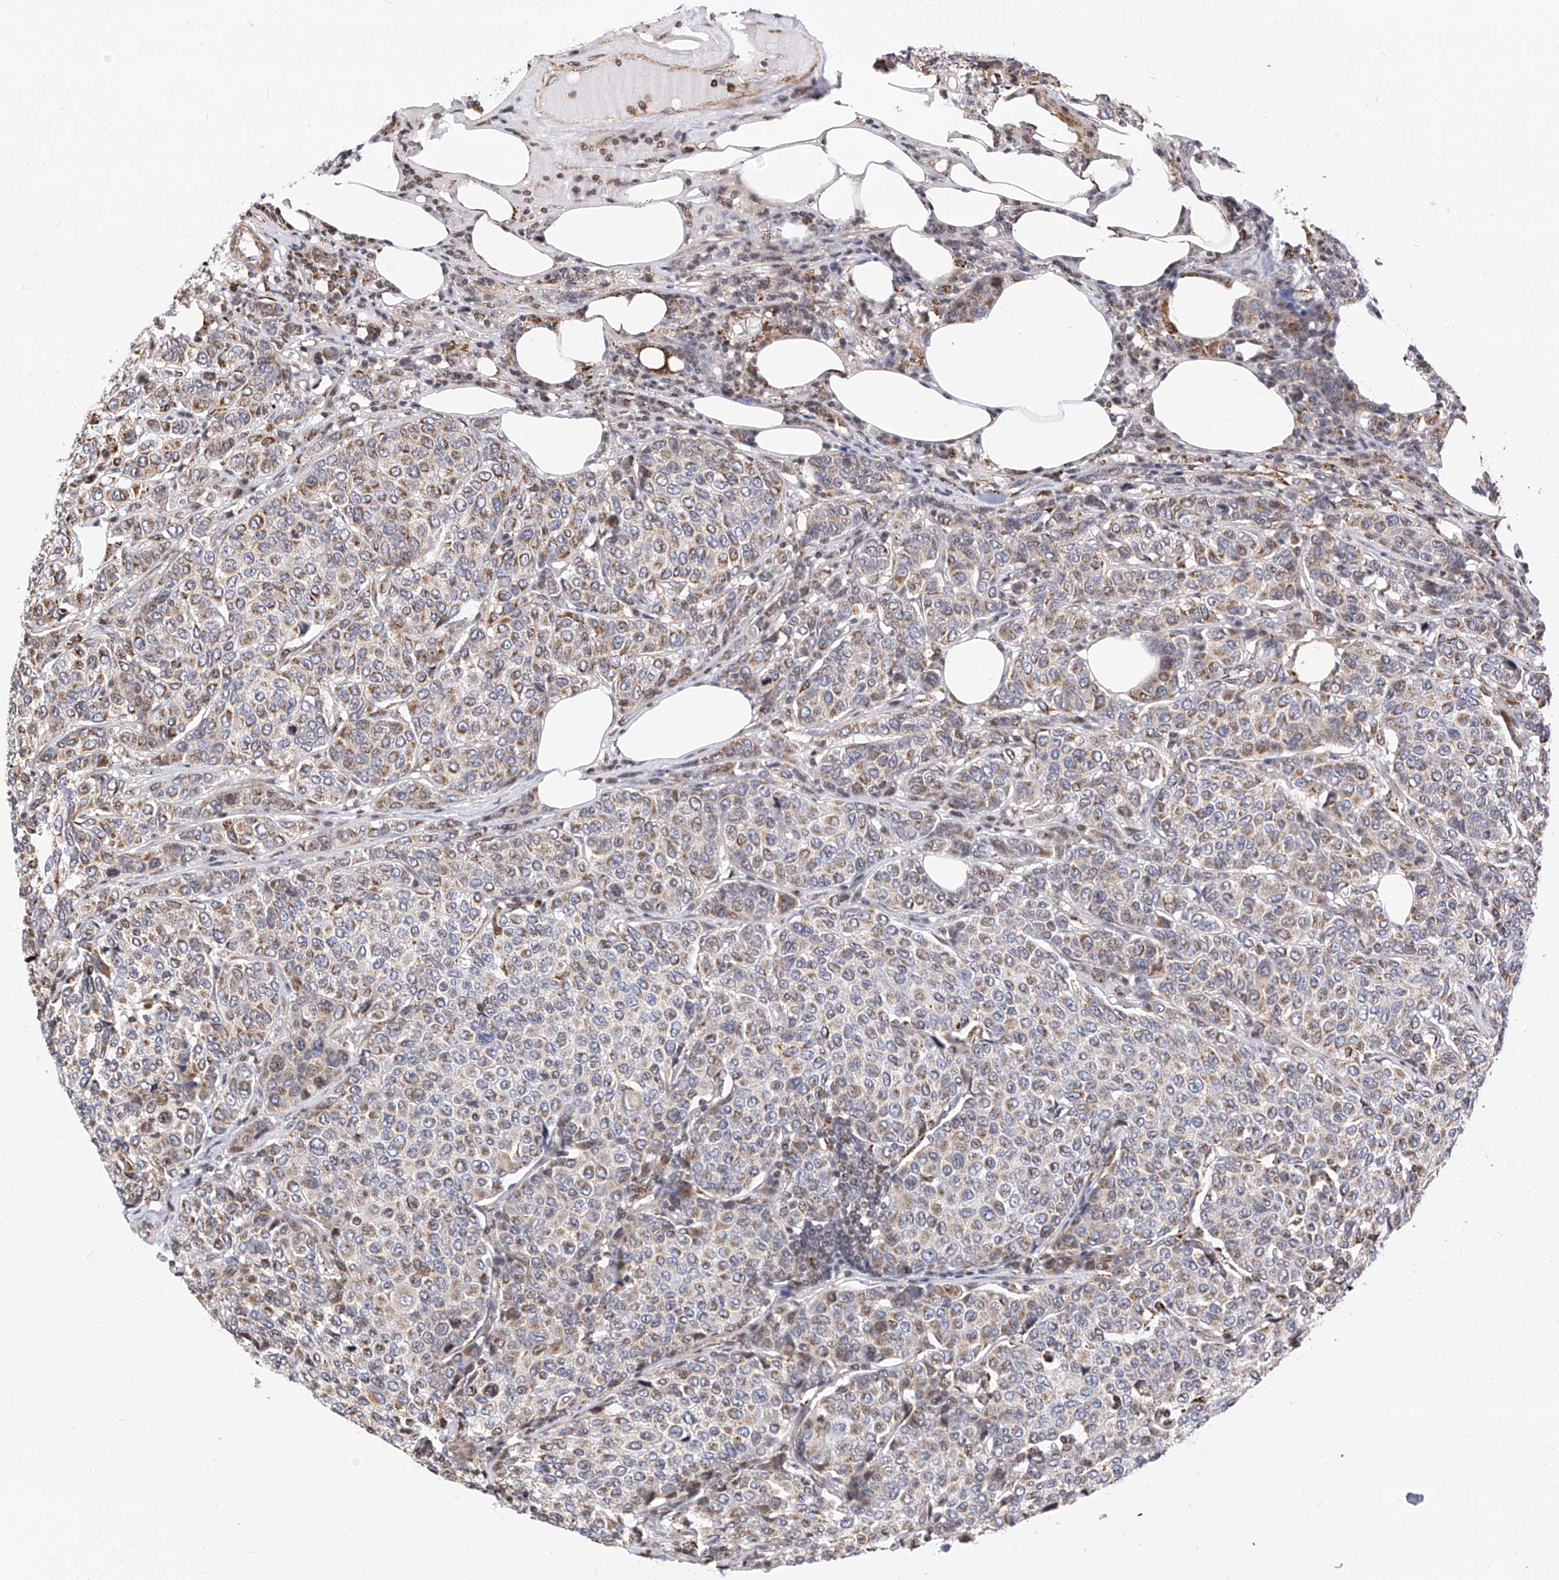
{"staining": {"intensity": "moderate", "quantity": ">75%", "location": "cytoplasmic/membranous"}, "tissue": "breast cancer", "cell_type": "Tumor cells", "image_type": "cancer", "snomed": [{"axis": "morphology", "description": "Duct carcinoma"}, {"axis": "topography", "description": "Breast"}], "caption": "Protein staining of breast cancer (invasive ductal carcinoma) tissue reveals moderate cytoplasmic/membranous expression in approximately >75% of tumor cells.", "gene": "TTLL8", "patient": {"sex": "female", "age": 55}}